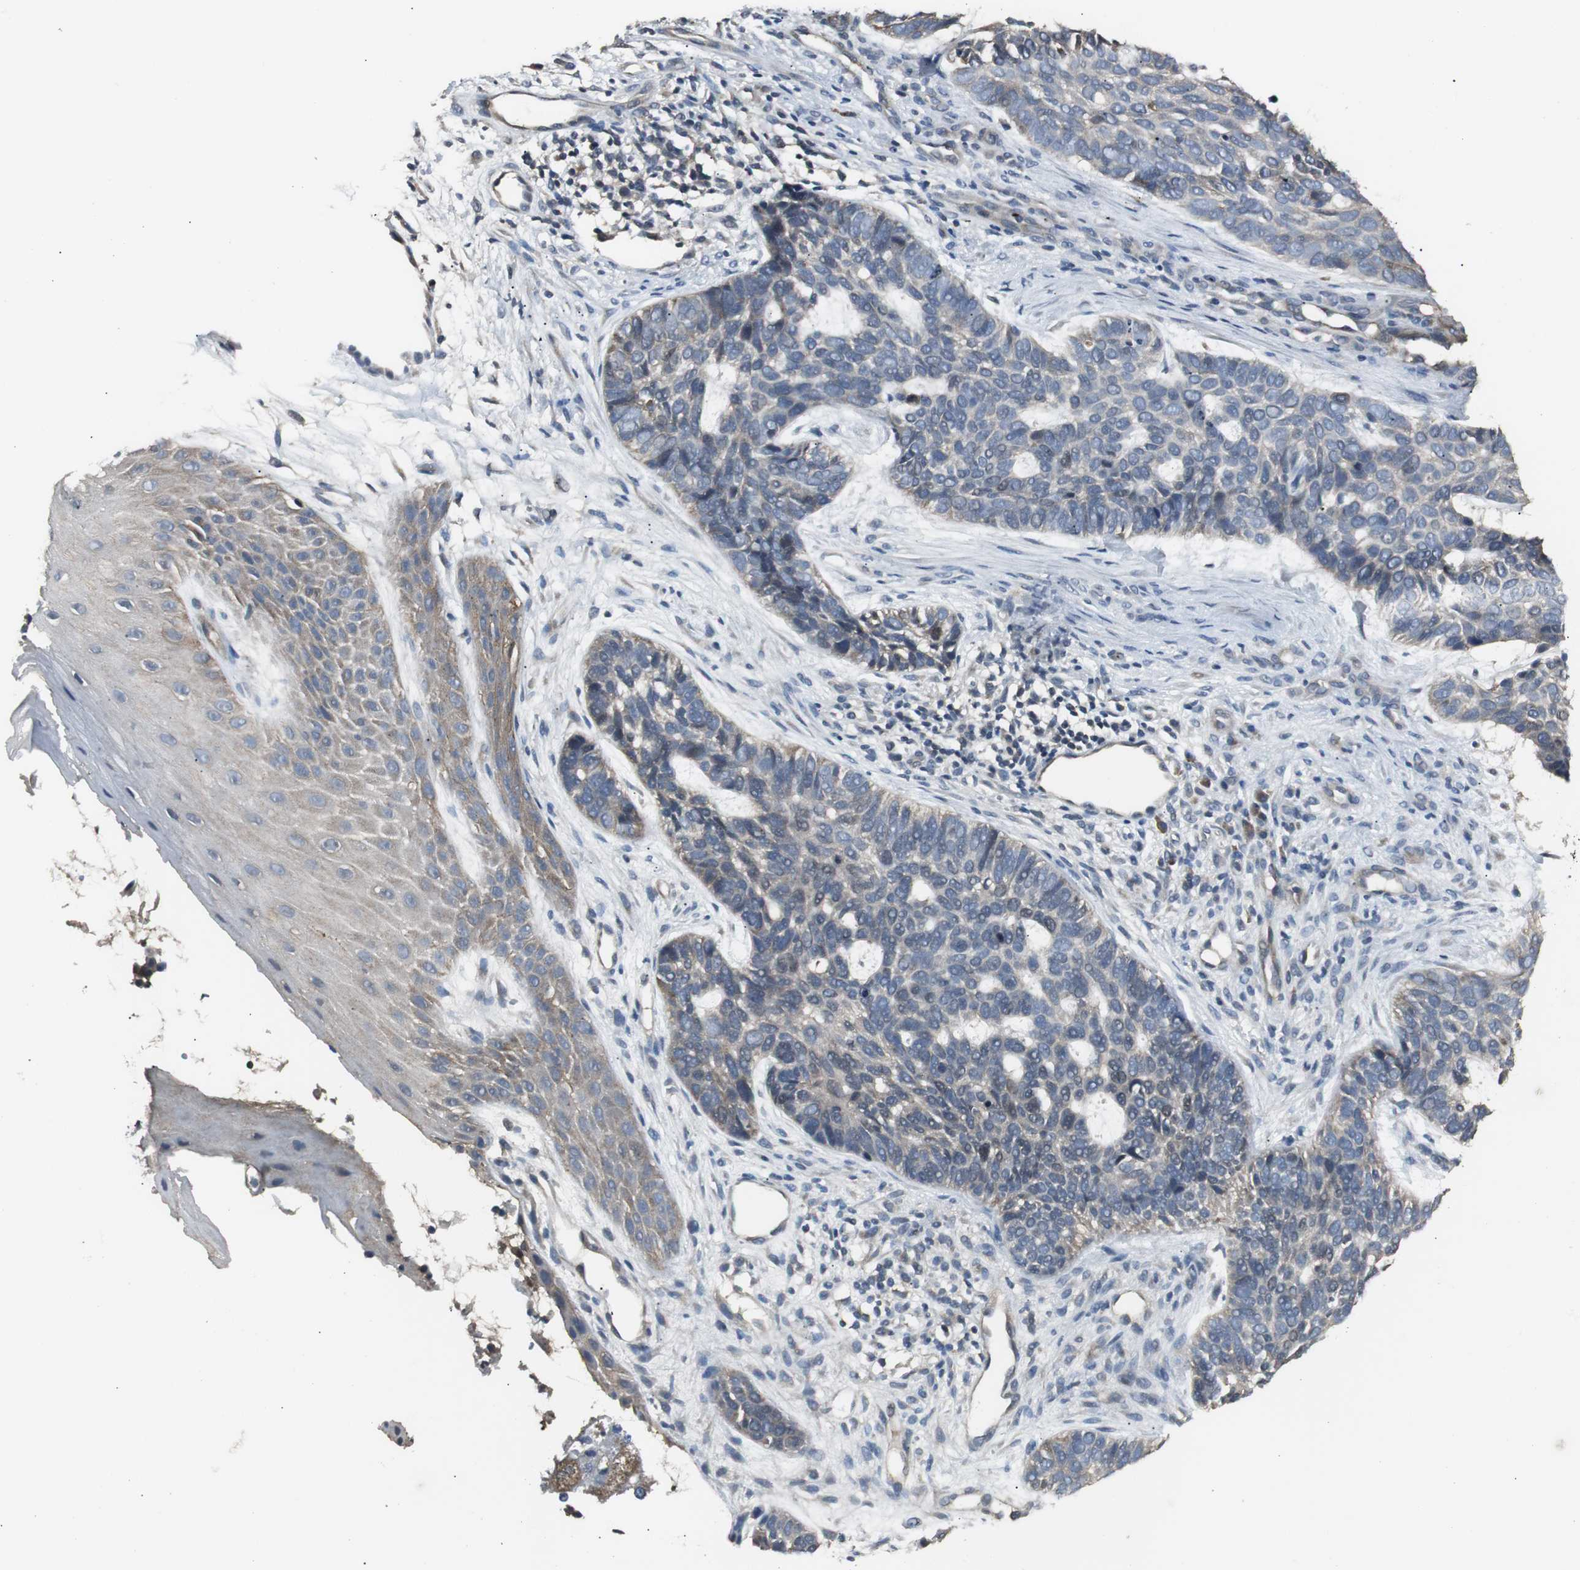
{"staining": {"intensity": "weak", "quantity": "25%-75%", "location": "cytoplasmic/membranous"}, "tissue": "skin cancer", "cell_type": "Tumor cells", "image_type": "cancer", "snomed": [{"axis": "morphology", "description": "Basal cell carcinoma"}, {"axis": "topography", "description": "Skin"}], "caption": "Brown immunohistochemical staining in human skin cancer demonstrates weak cytoplasmic/membranous positivity in approximately 25%-75% of tumor cells. Nuclei are stained in blue.", "gene": "ZMPSTE24", "patient": {"sex": "male", "age": 87}}